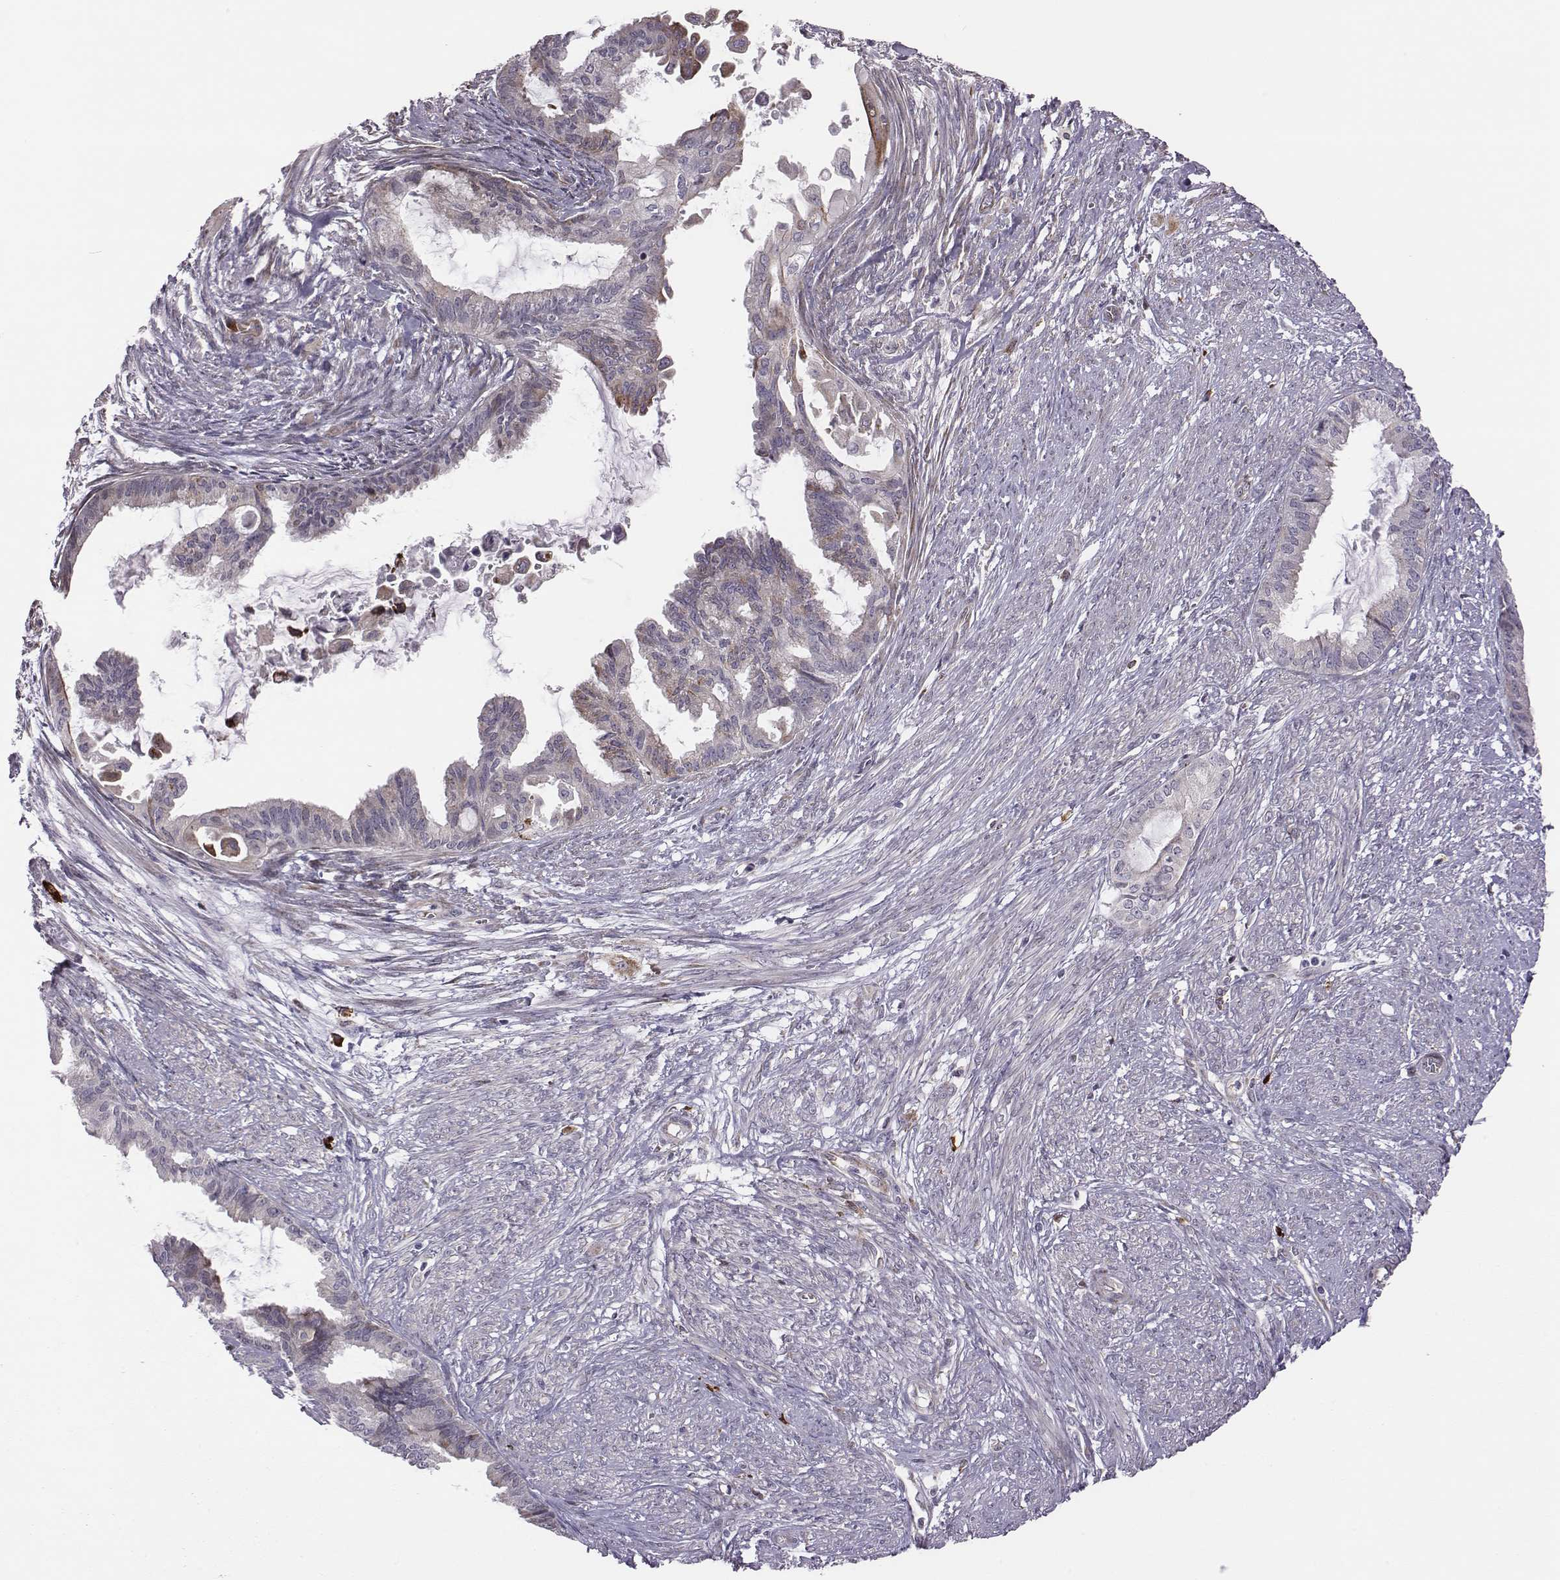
{"staining": {"intensity": "moderate", "quantity": "<25%", "location": "cytoplasmic/membranous"}, "tissue": "endometrial cancer", "cell_type": "Tumor cells", "image_type": "cancer", "snomed": [{"axis": "morphology", "description": "Adenocarcinoma, NOS"}, {"axis": "topography", "description": "Endometrium"}], "caption": "Moderate cytoplasmic/membranous protein positivity is seen in about <25% of tumor cells in endometrial cancer.", "gene": "SELENOI", "patient": {"sex": "female", "age": 86}}